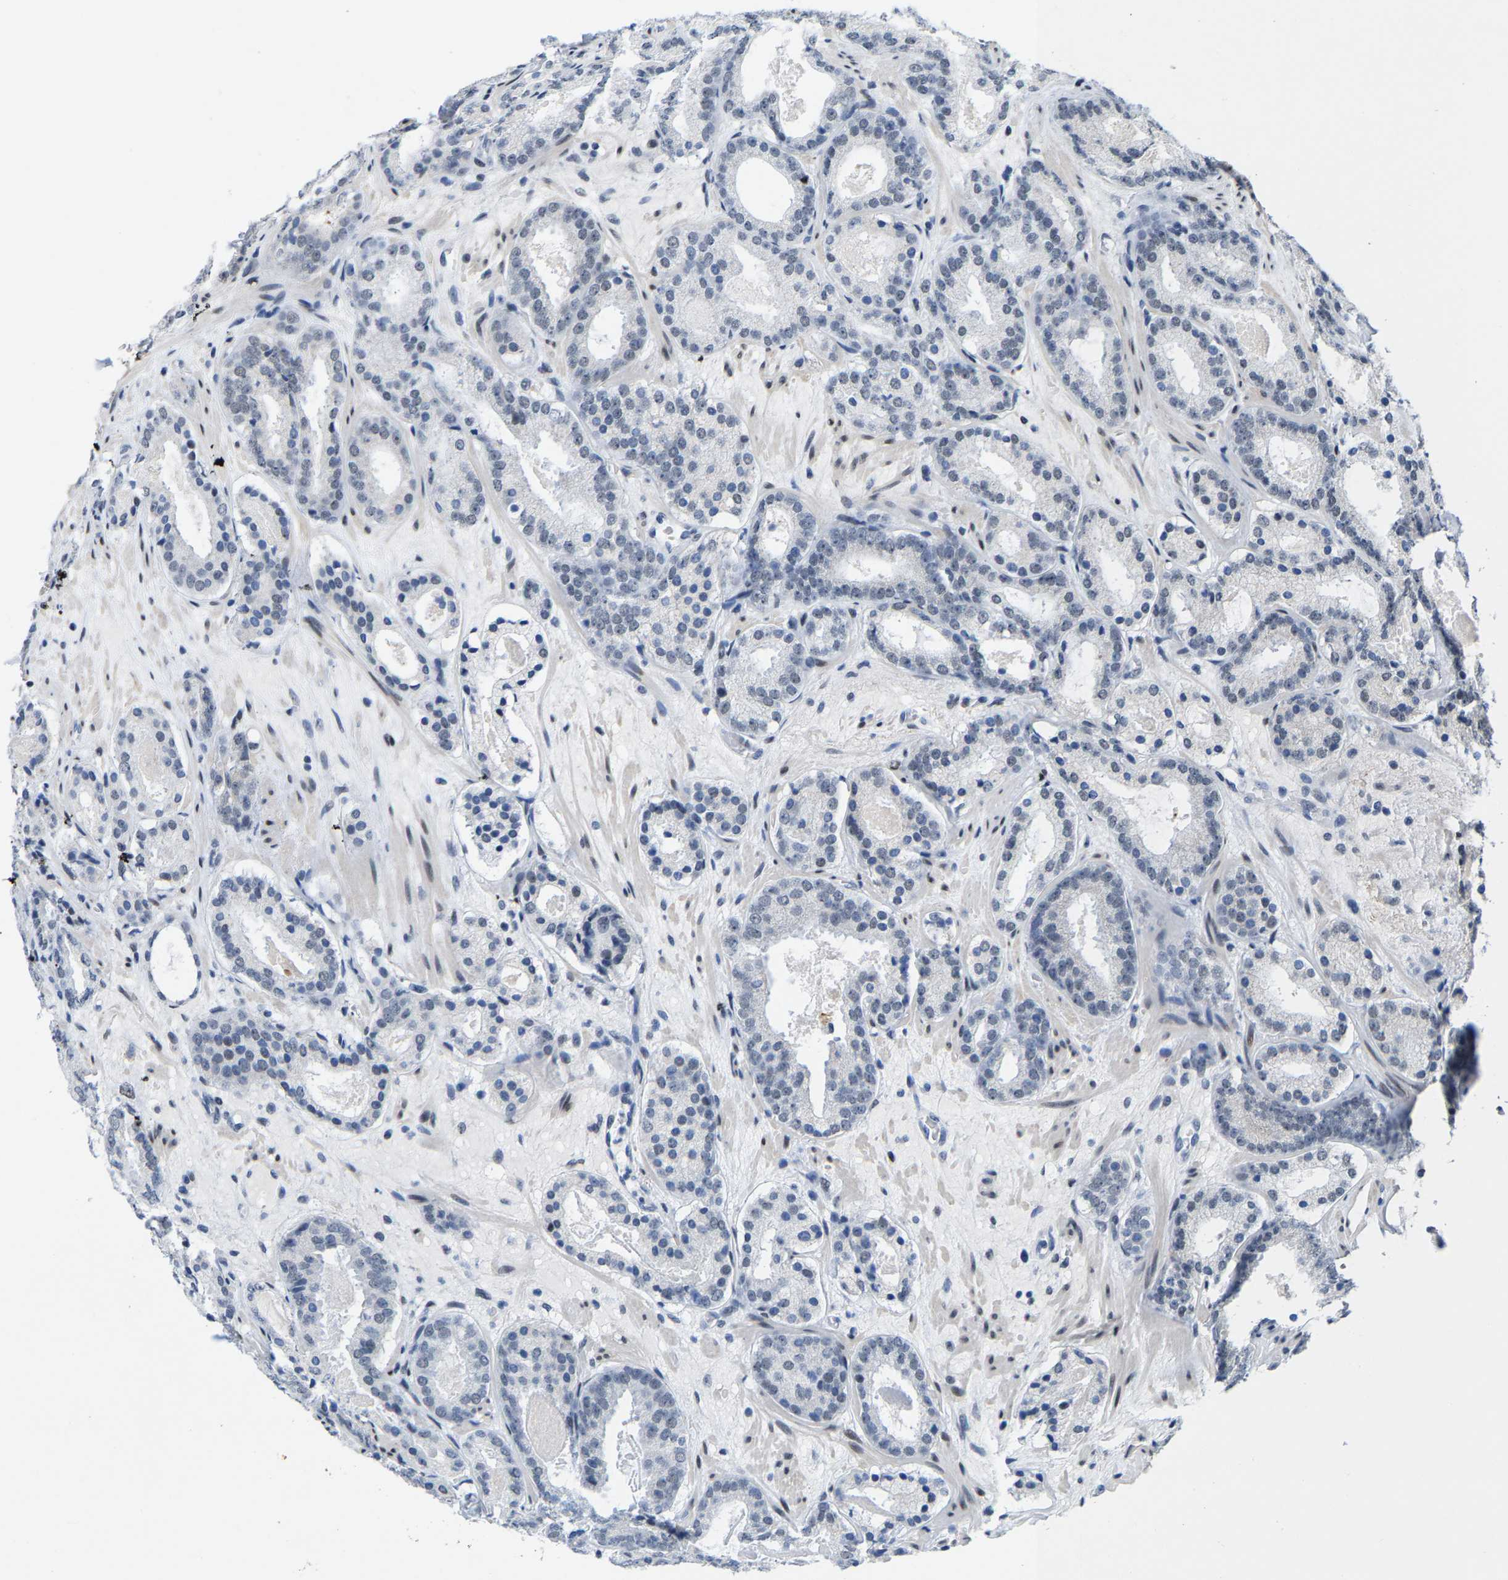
{"staining": {"intensity": "negative", "quantity": "none", "location": "none"}, "tissue": "prostate cancer", "cell_type": "Tumor cells", "image_type": "cancer", "snomed": [{"axis": "morphology", "description": "Adenocarcinoma, Low grade"}, {"axis": "topography", "description": "Prostate"}], "caption": "The immunohistochemistry photomicrograph has no significant staining in tumor cells of prostate cancer tissue.", "gene": "SETD1B", "patient": {"sex": "male", "age": 69}}